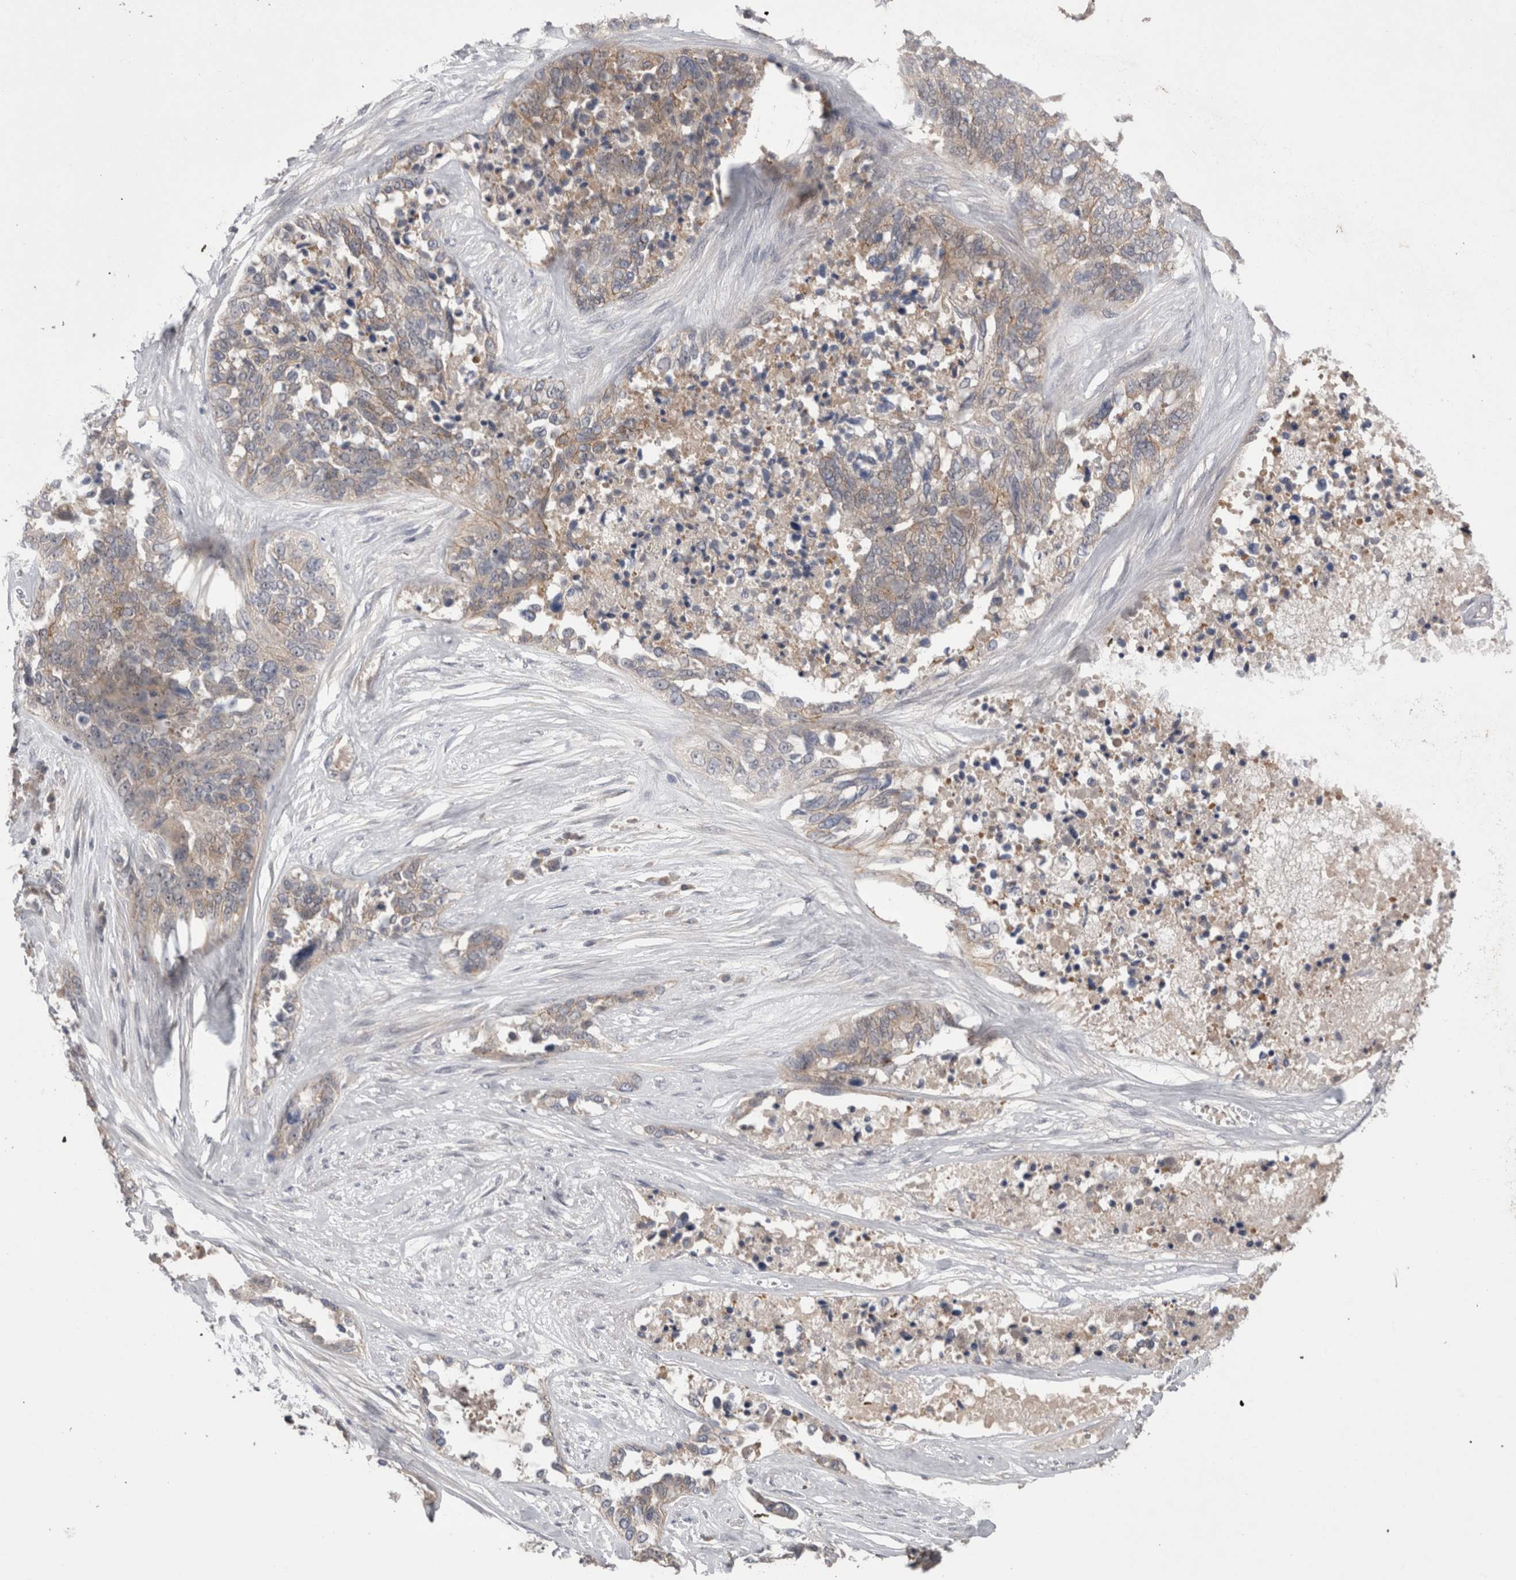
{"staining": {"intensity": "weak", "quantity": ">75%", "location": "cytoplasmic/membranous"}, "tissue": "ovarian cancer", "cell_type": "Tumor cells", "image_type": "cancer", "snomed": [{"axis": "morphology", "description": "Cystadenocarcinoma, serous, NOS"}, {"axis": "topography", "description": "Ovary"}], "caption": "A micrograph of human ovarian cancer stained for a protein reveals weak cytoplasmic/membranous brown staining in tumor cells.", "gene": "OTOR", "patient": {"sex": "female", "age": 44}}